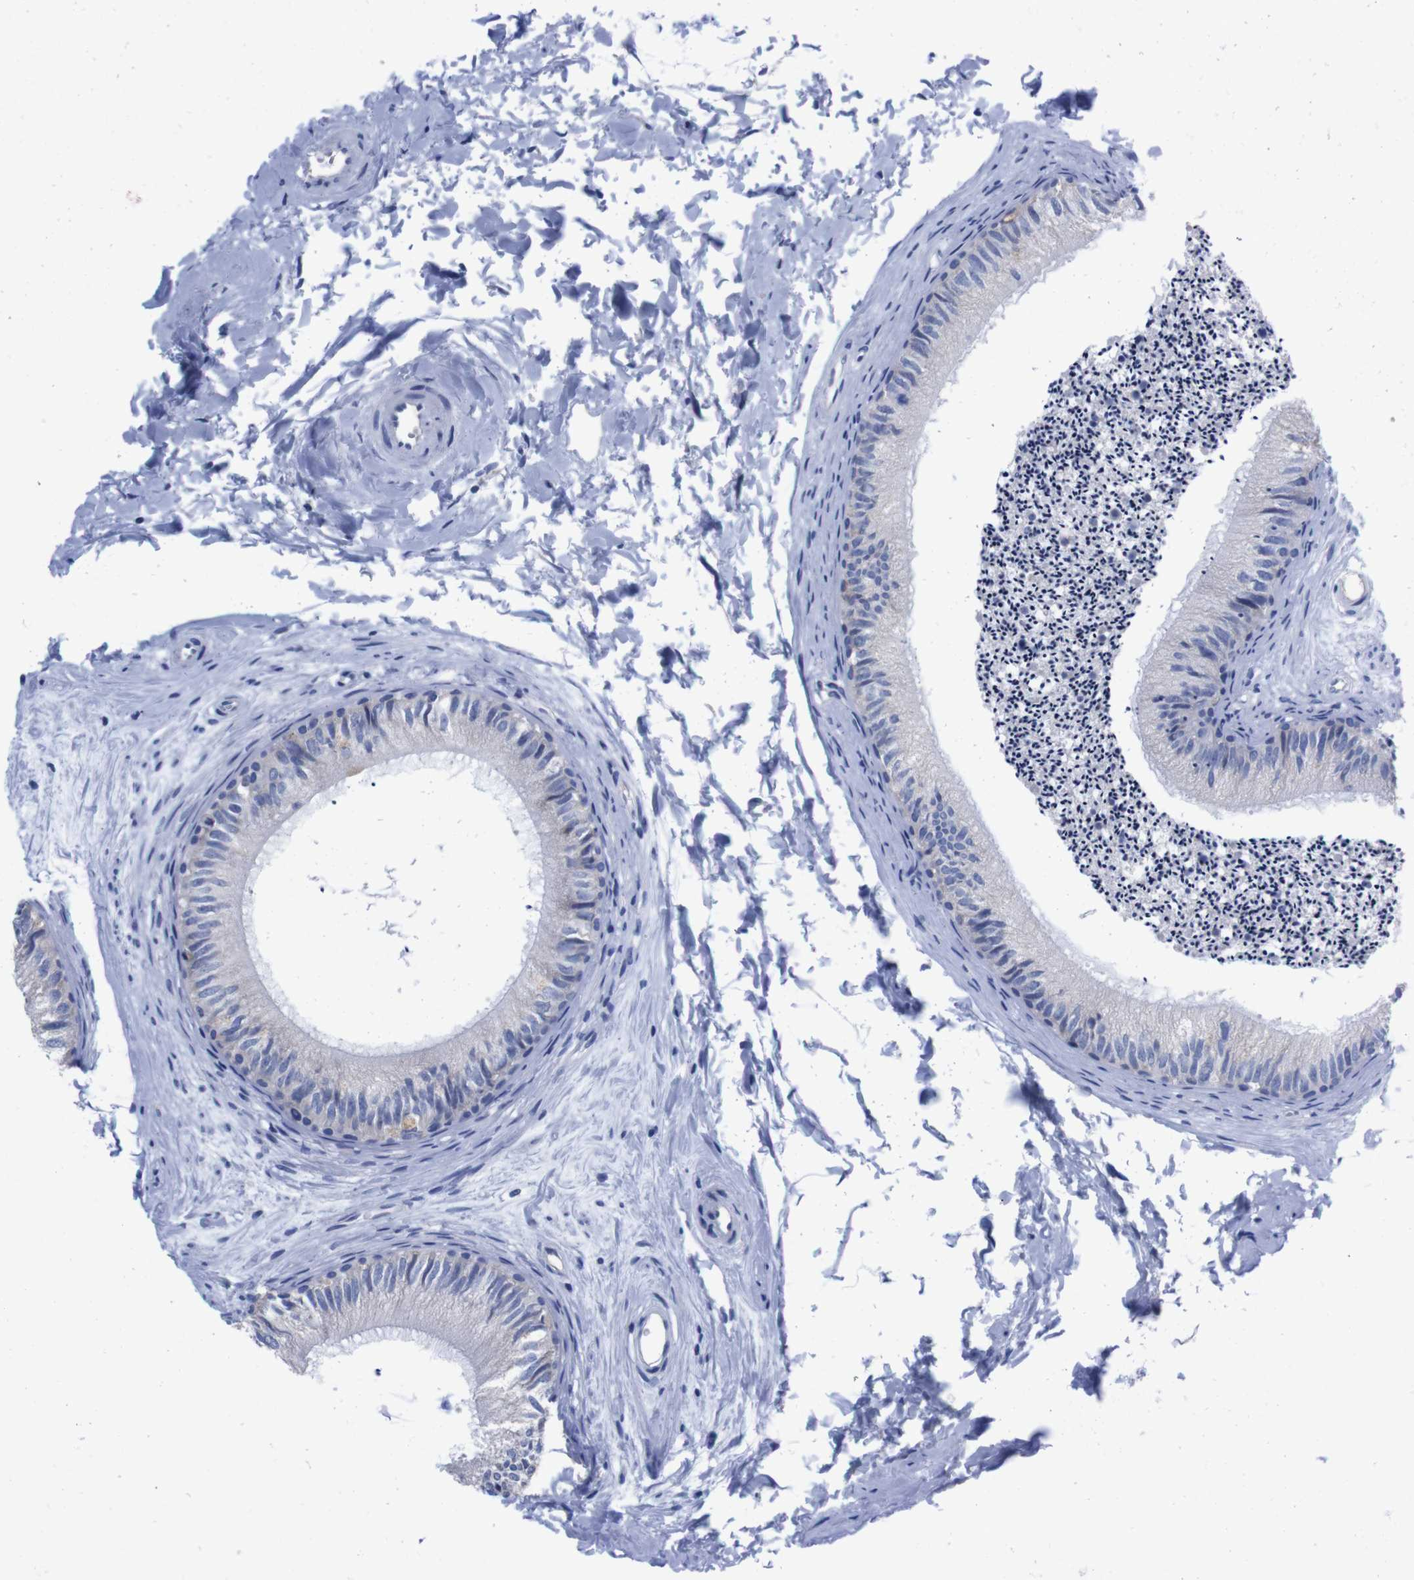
{"staining": {"intensity": "negative", "quantity": "none", "location": "none"}, "tissue": "epididymis", "cell_type": "Glandular cells", "image_type": "normal", "snomed": [{"axis": "morphology", "description": "Normal tissue, NOS"}, {"axis": "topography", "description": "Epididymis"}], "caption": "IHC of unremarkable epididymis shows no positivity in glandular cells.", "gene": "FAM210A", "patient": {"sex": "male", "age": 56}}